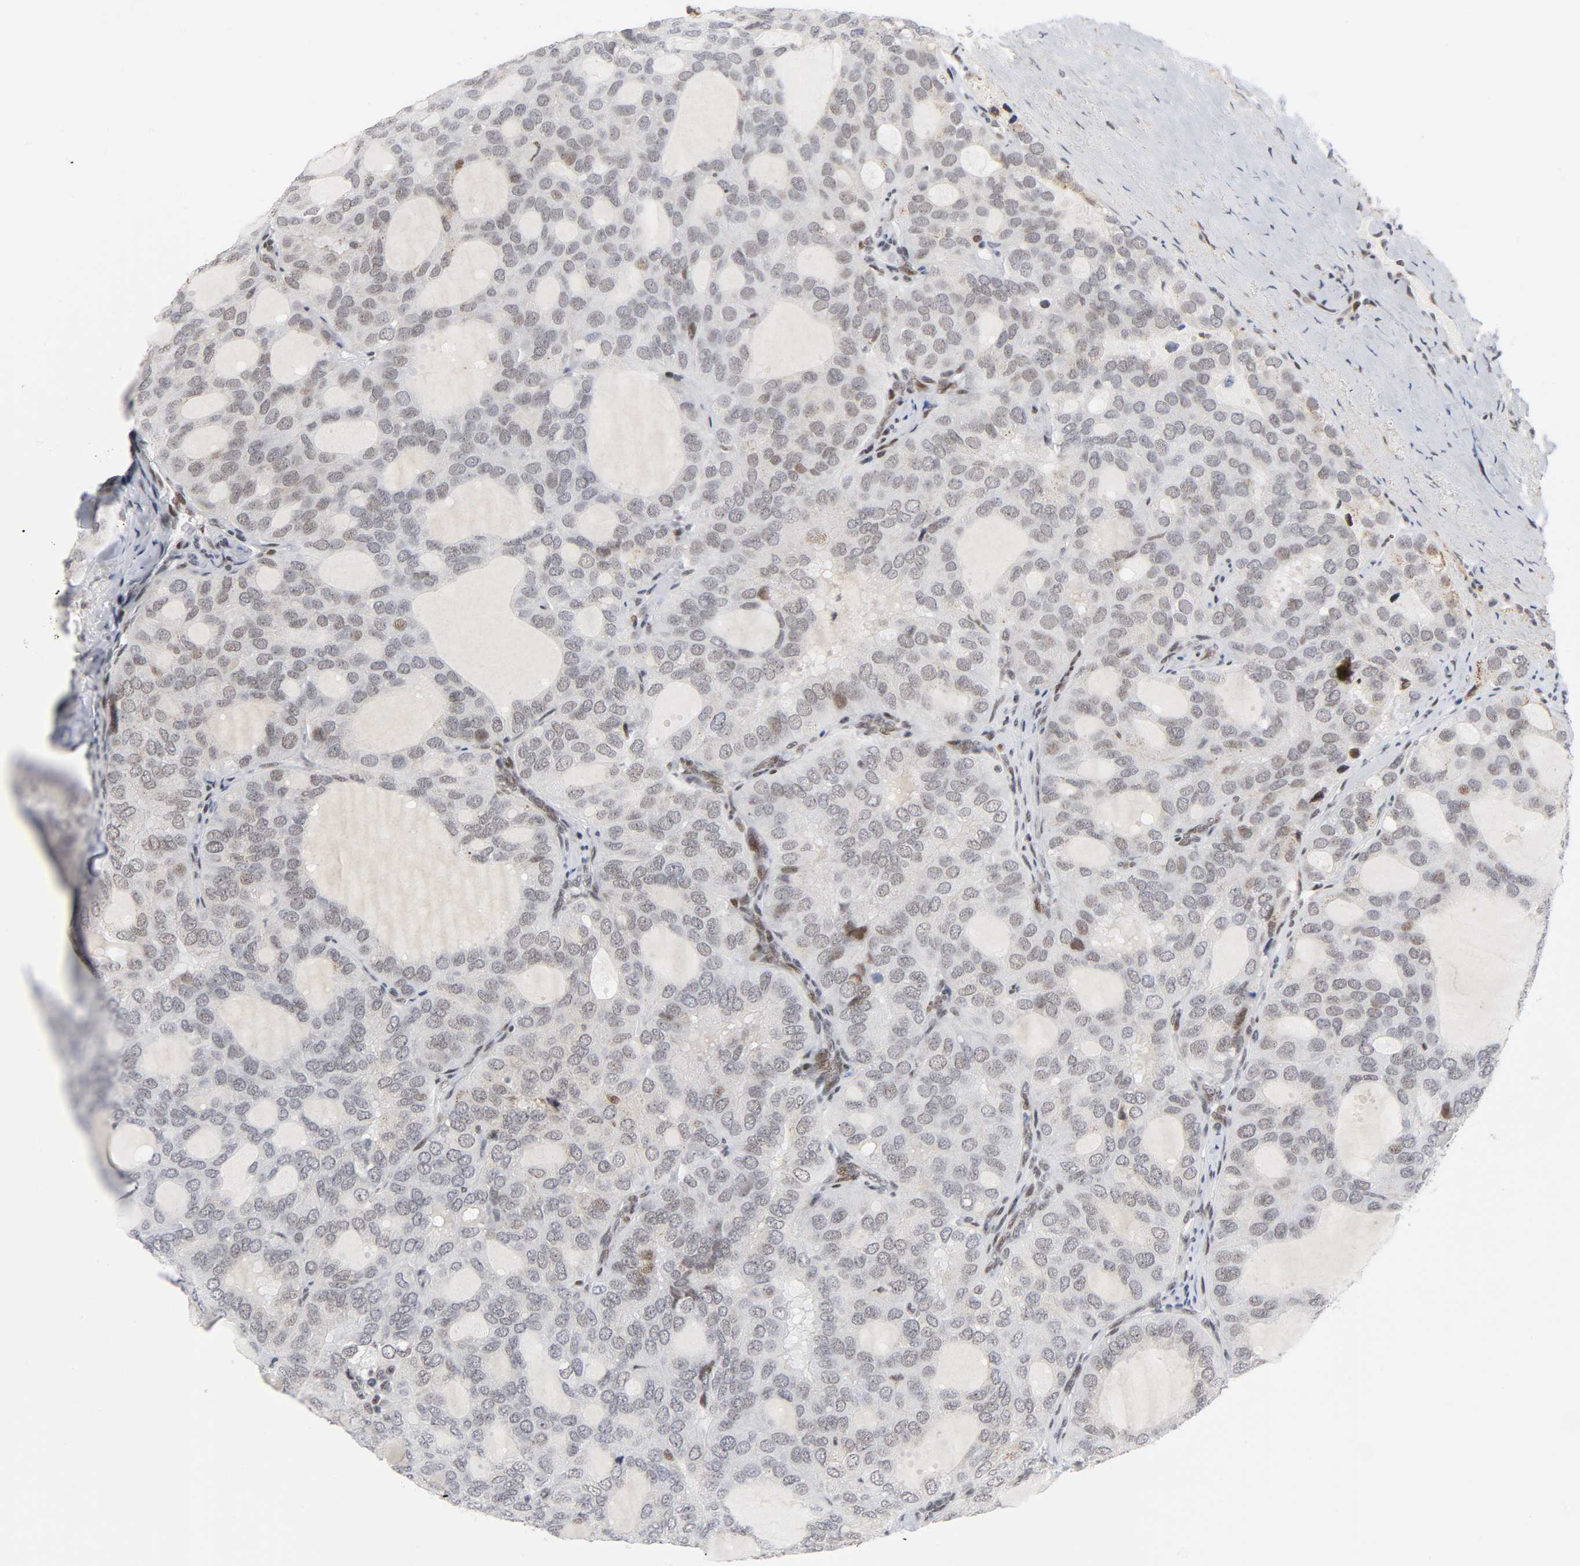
{"staining": {"intensity": "weak", "quantity": "25%-75%", "location": "cytoplasmic/membranous,nuclear"}, "tissue": "thyroid cancer", "cell_type": "Tumor cells", "image_type": "cancer", "snomed": [{"axis": "morphology", "description": "Follicular adenoma carcinoma, NOS"}, {"axis": "topography", "description": "Thyroid gland"}], "caption": "Immunohistochemistry staining of follicular adenoma carcinoma (thyroid), which reveals low levels of weak cytoplasmic/membranous and nuclear staining in about 25%-75% of tumor cells indicating weak cytoplasmic/membranous and nuclear protein expression. The staining was performed using DAB (brown) for protein detection and nuclei were counterstained in hematoxylin (blue).", "gene": "DIDO1", "patient": {"sex": "male", "age": 75}}